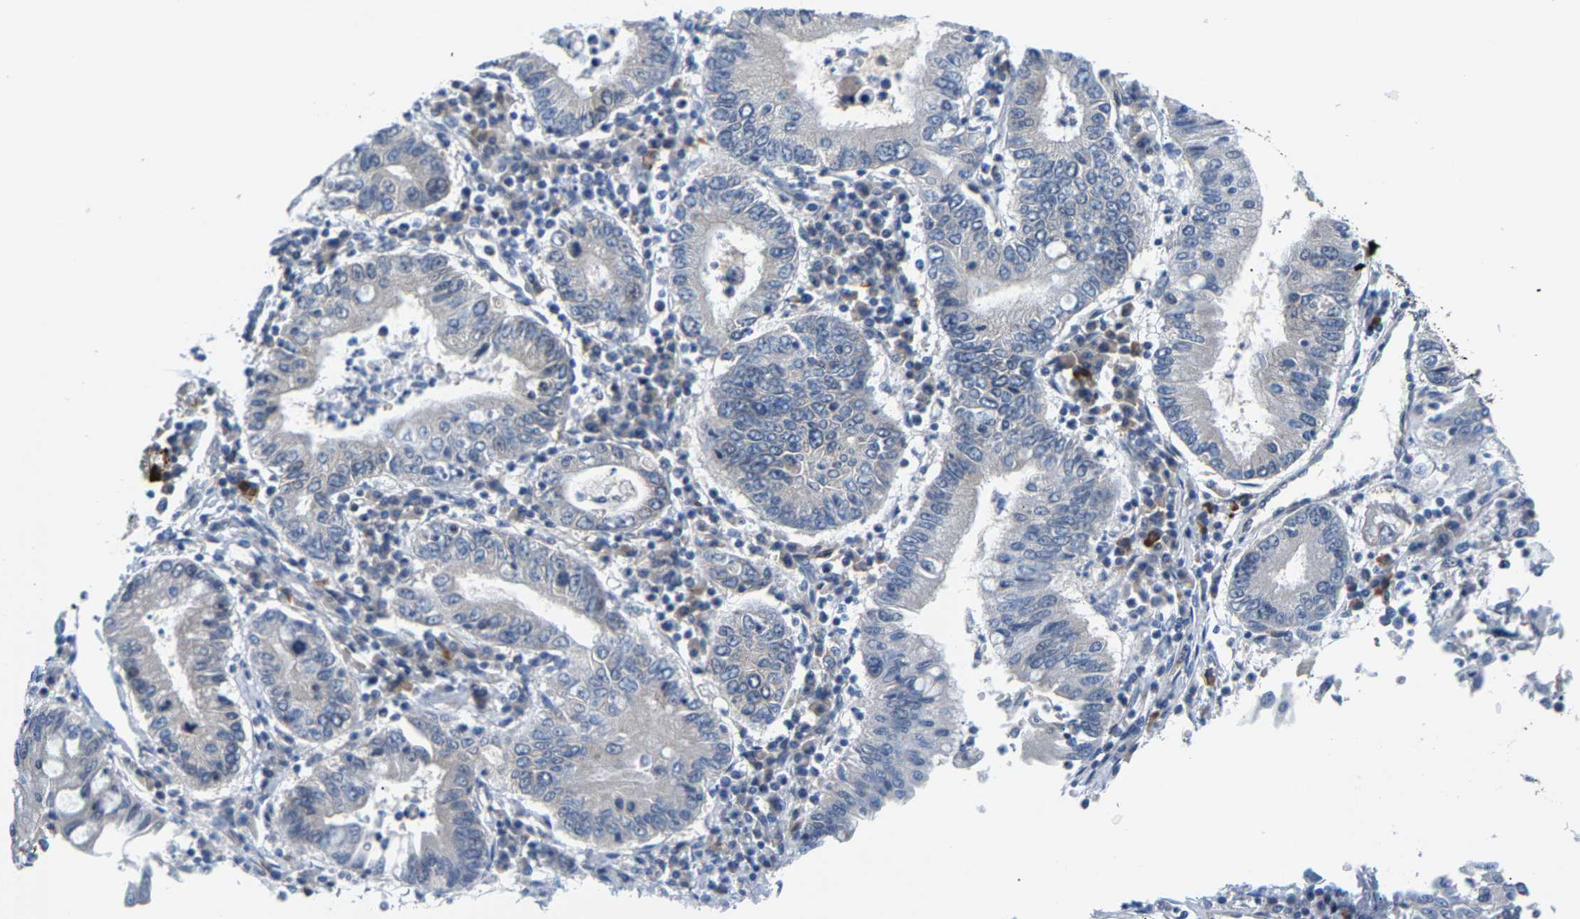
{"staining": {"intensity": "negative", "quantity": "none", "location": "none"}, "tissue": "stomach cancer", "cell_type": "Tumor cells", "image_type": "cancer", "snomed": [{"axis": "morphology", "description": "Normal tissue, NOS"}, {"axis": "morphology", "description": "Adenocarcinoma, NOS"}, {"axis": "topography", "description": "Esophagus"}, {"axis": "topography", "description": "Stomach, upper"}, {"axis": "topography", "description": "Peripheral nerve tissue"}], "caption": "This is an immunohistochemistry (IHC) histopathology image of human stomach adenocarcinoma. There is no staining in tumor cells.", "gene": "PAWR", "patient": {"sex": "male", "age": 62}}